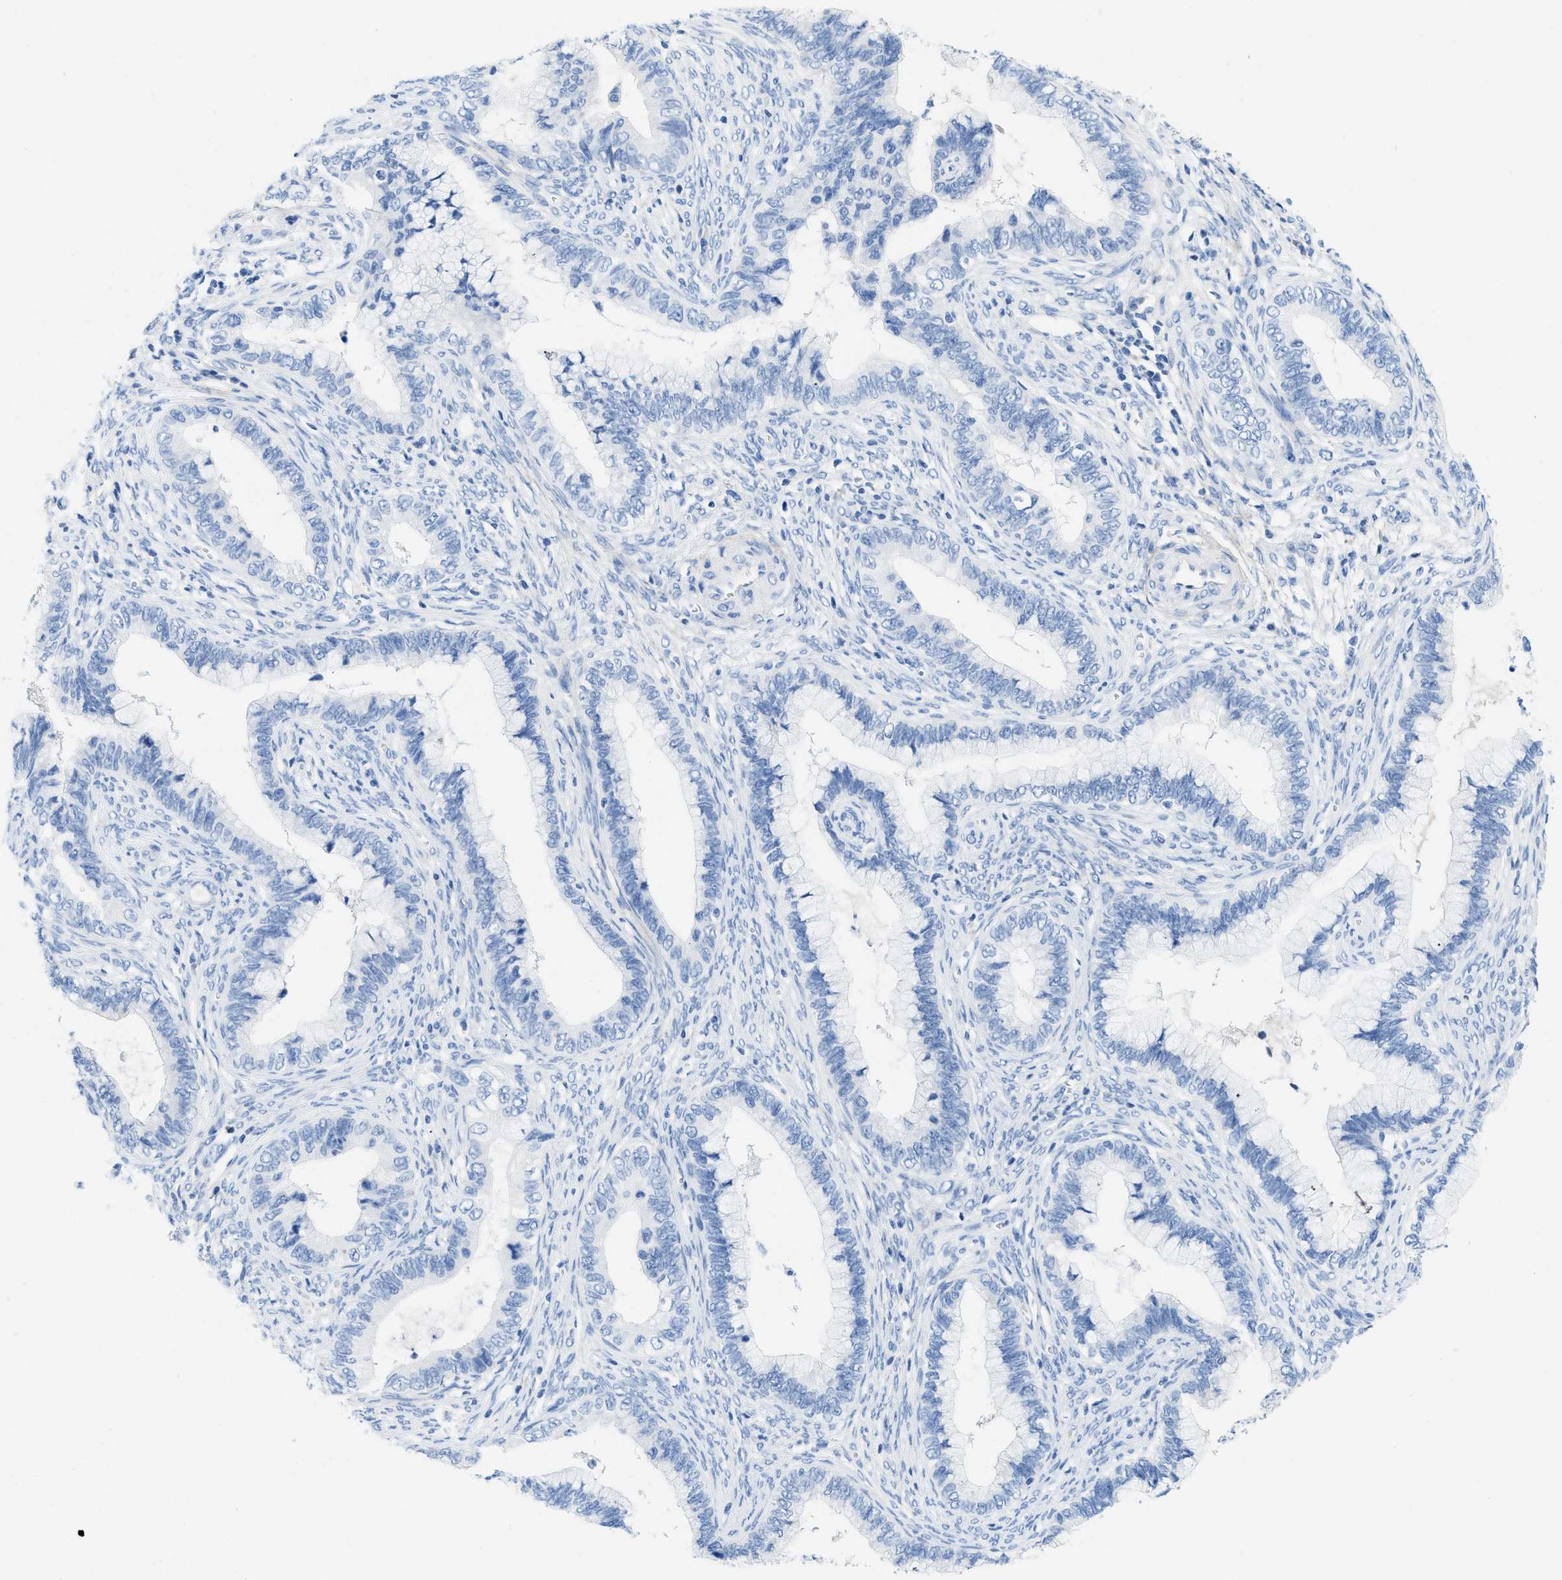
{"staining": {"intensity": "negative", "quantity": "none", "location": "none"}, "tissue": "cervical cancer", "cell_type": "Tumor cells", "image_type": "cancer", "snomed": [{"axis": "morphology", "description": "Adenocarcinoma, NOS"}, {"axis": "topography", "description": "Cervix"}], "caption": "Cervical adenocarcinoma was stained to show a protein in brown. There is no significant positivity in tumor cells. (Stains: DAB immunohistochemistry with hematoxylin counter stain, Microscopy: brightfield microscopy at high magnification).", "gene": "COL3A1", "patient": {"sex": "female", "age": 44}}